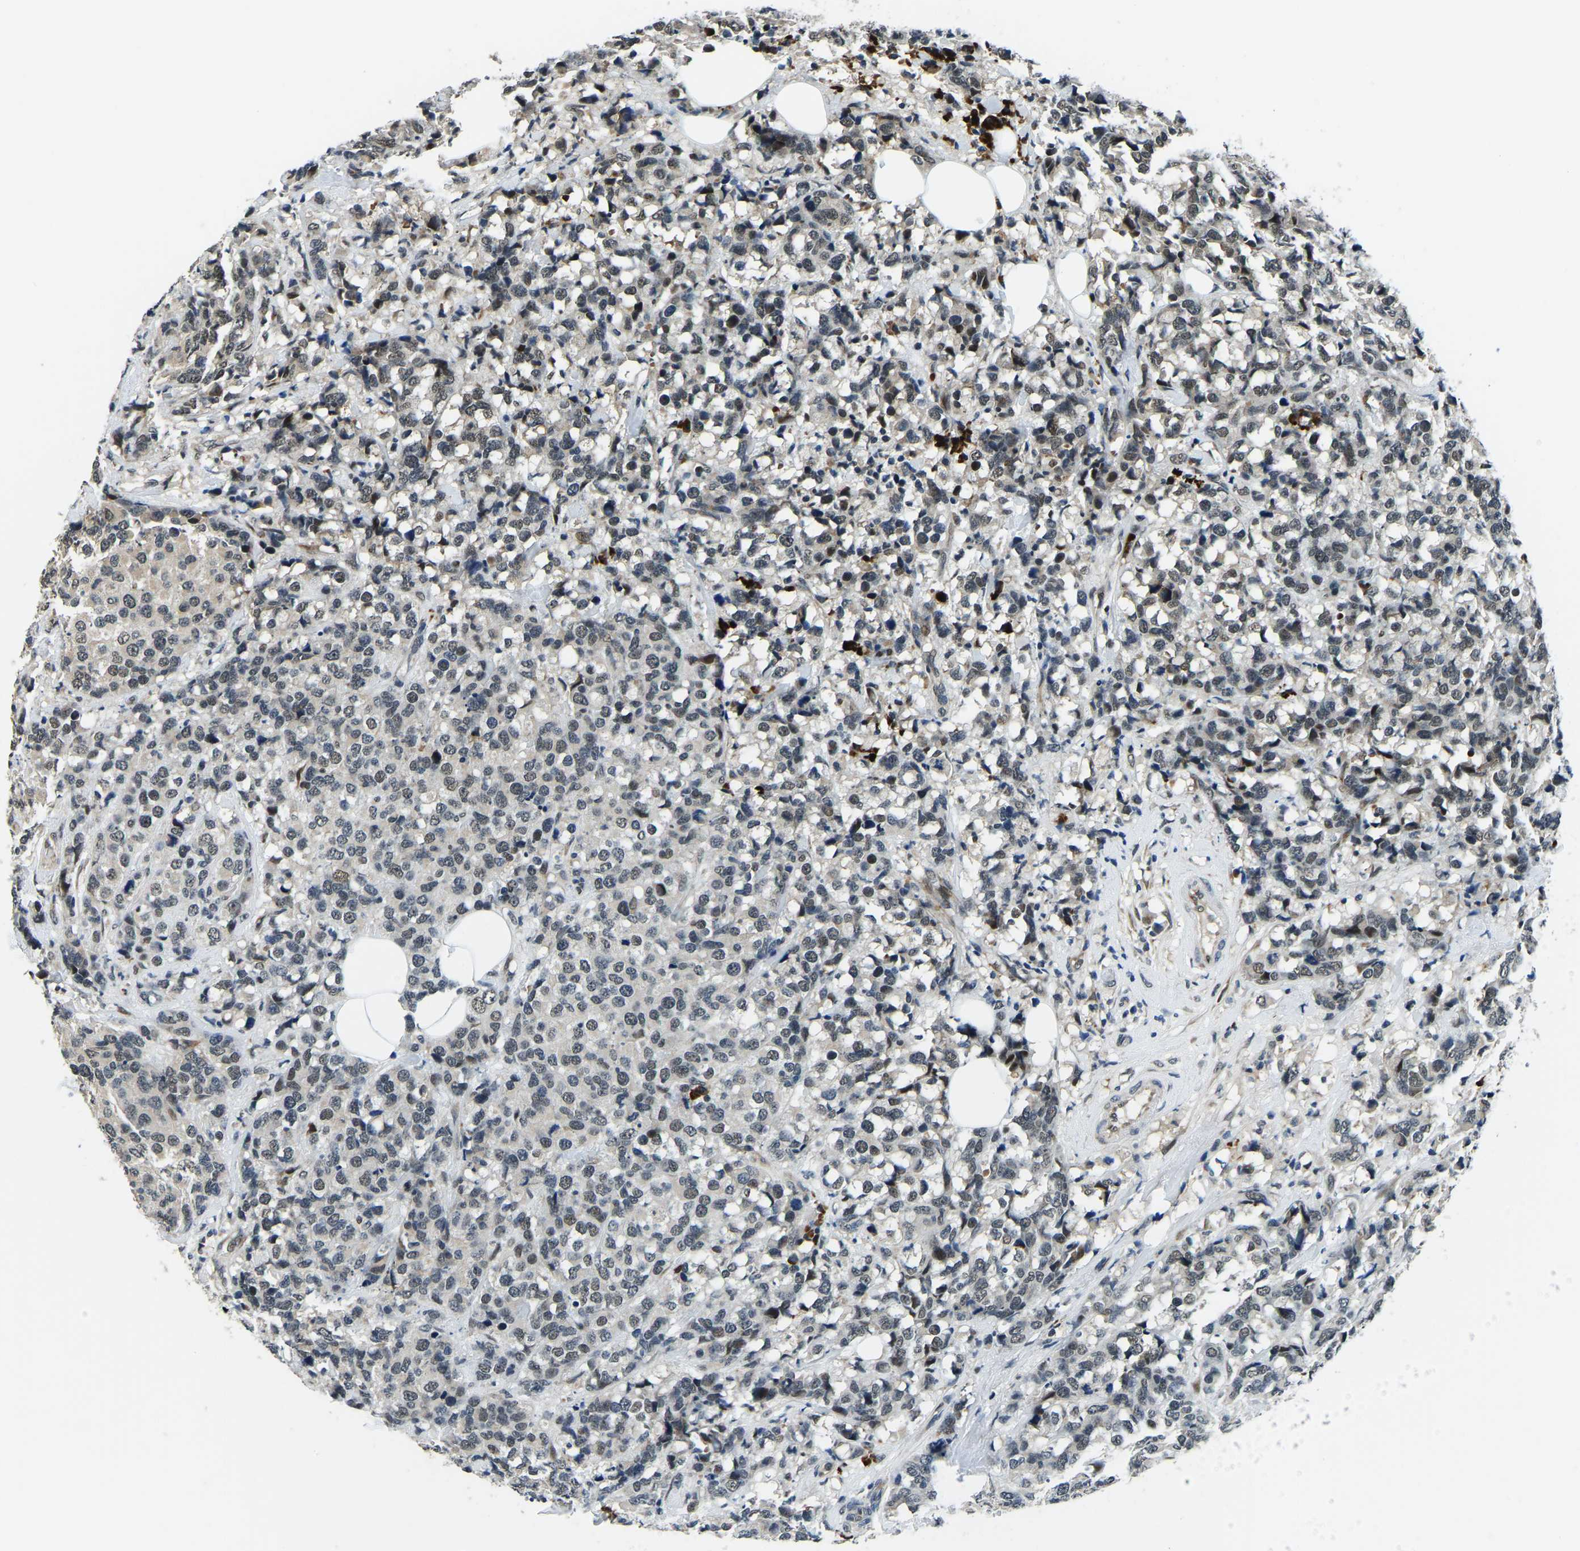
{"staining": {"intensity": "weak", "quantity": "25%-75%", "location": "nuclear"}, "tissue": "breast cancer", "cell_type": "Tumor cells", "image_type": "cancer", "snomed": [{"axis": "morphology", "description": "Lobular carcinoma"}, {"axis": "topography", "description": "Breast"}], "caption": "Immunohistochemistry of human lobular carcinoma (breast) displays low levels of weak nuclear staining in about 25%-75% of tumor cells. (Brightfield microscopy of DAB IHC at high magnification).", "gene": "ING2", "patient": {"sex": "female", "age": 59}}